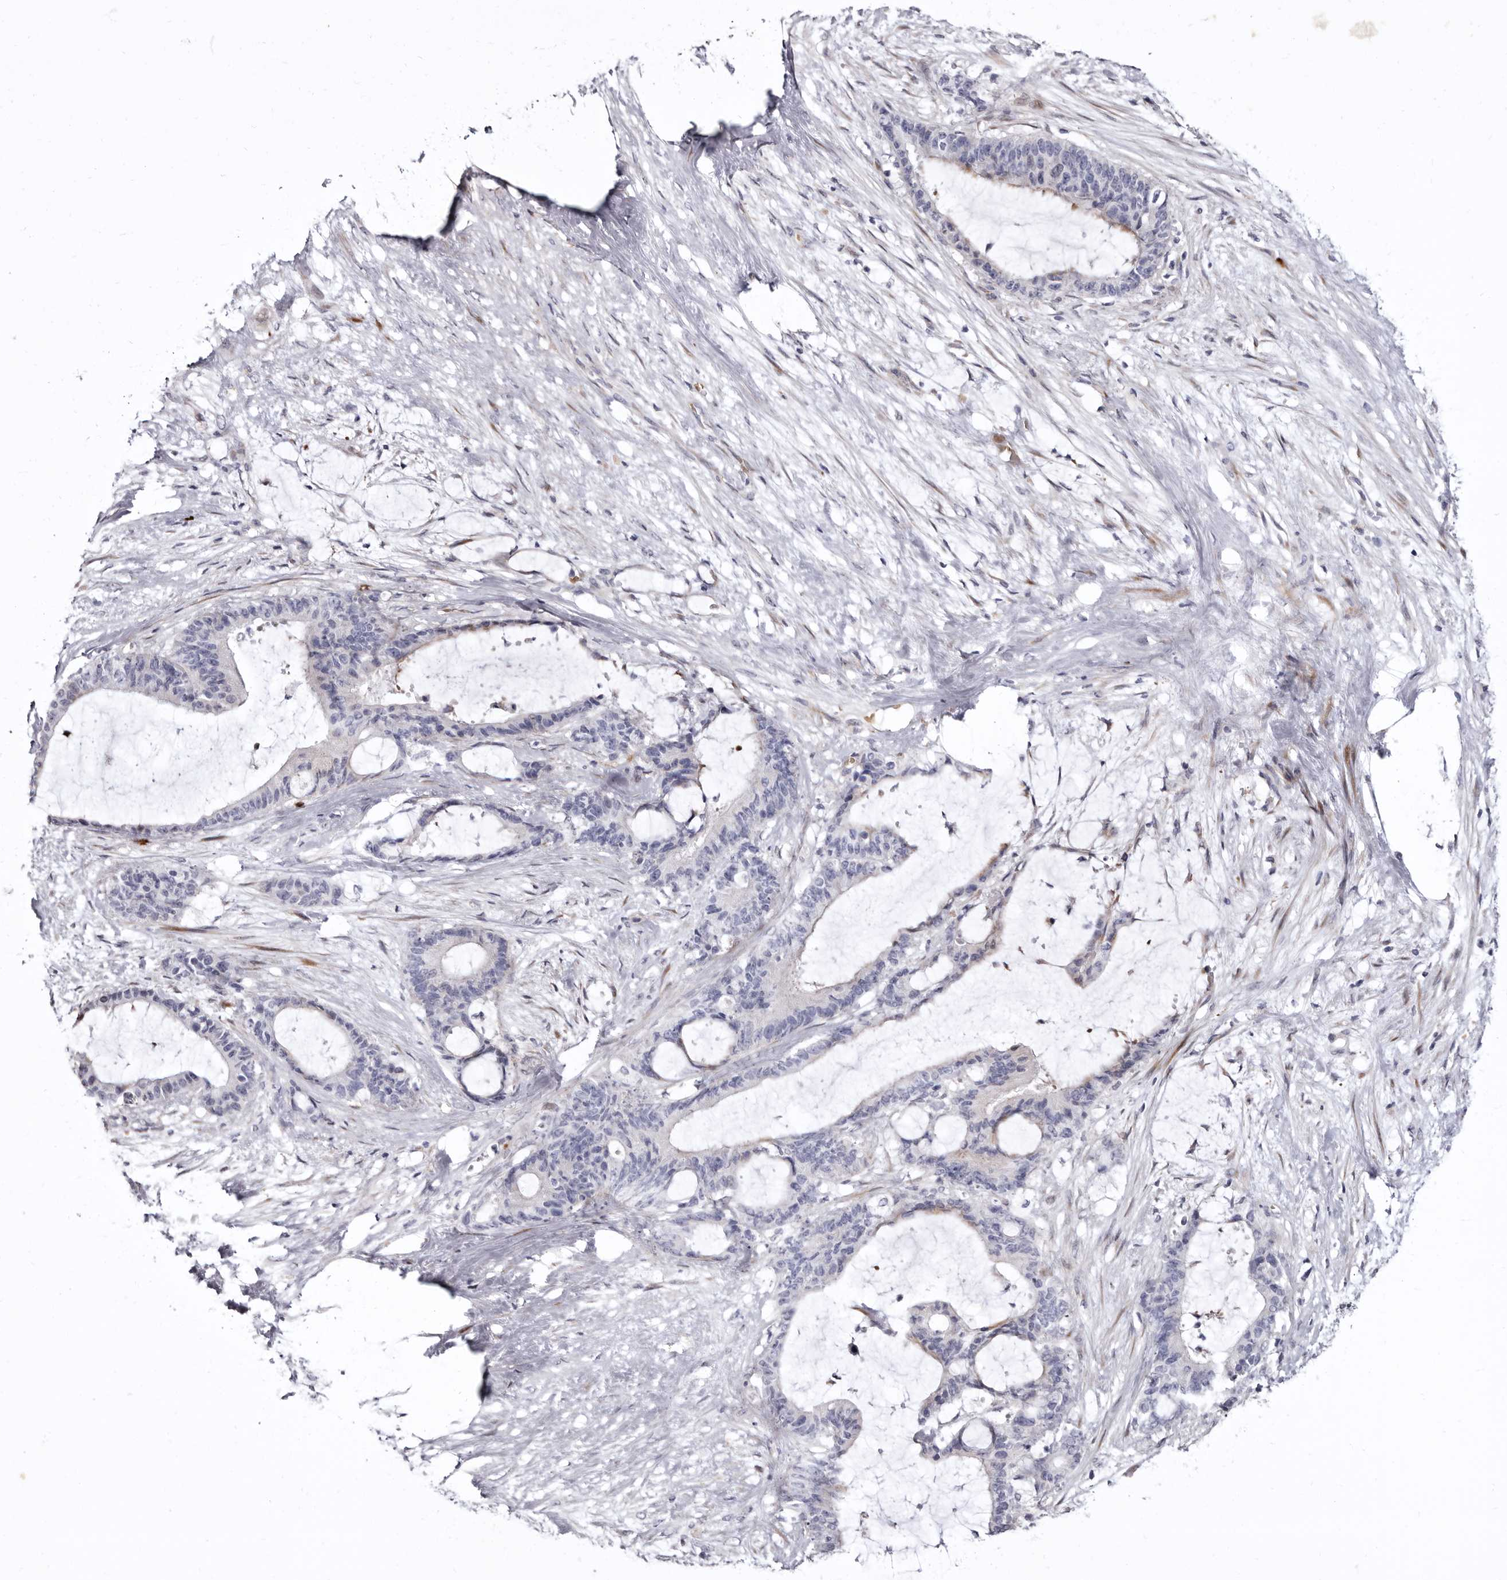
{"staining": {"intensity": "negative", "quantity": "none", "location": "none"}, "tissue": "liver cancer", "cell_type": "Tumor cells", "image_type": "cancer", "snomed": [{"axis": "morphology", "description": "Normal tissue, NOS"}, {"axis": "morphology", "description": "Cholangiocarcinoma"}, {"axis": "topography", "description": "Liver"}, {"axis": "topography", "description": "Peripheral nerve tissue"}], "caption": "IHC of human liver cancer reveals no positivity in tumor cells. (DAB (3,3'-diaminobenzidine) immunohistochemistry with hematoxylin counter stain).", "gene": "AIDA", "patient": {"sex": "female", "age": 73}}